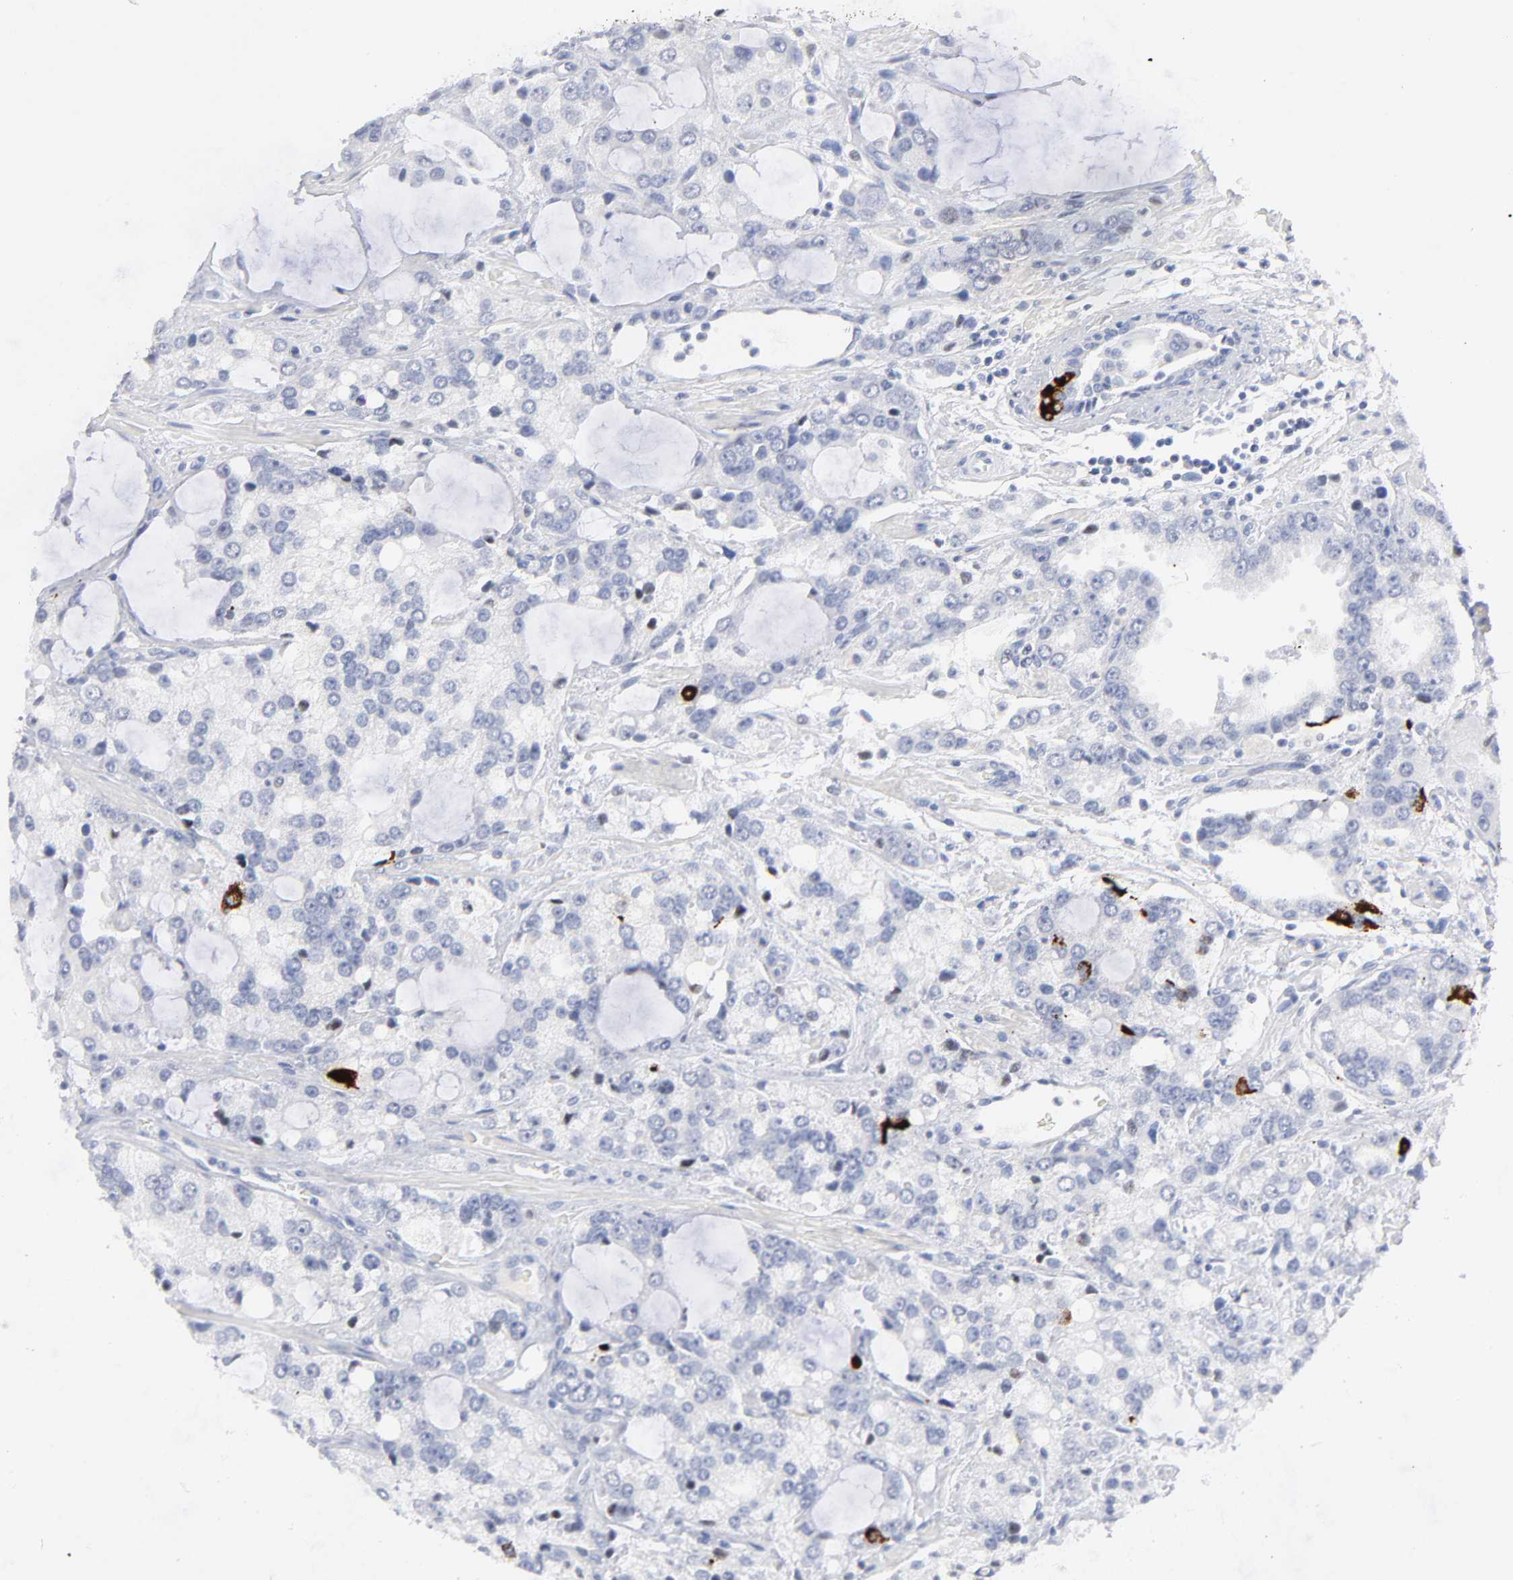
{"staining": {"intensity": "strong", "quantity": "<25%", "location": "cytoplasmic/membranous"}, "tissue": "prostate cancer", "cell_type": "Tumor cells", "image_type": "cancer", "snomed": [{"axis": "morphology", "description": "Adenocarcinoma, High grade"}, {"axis": "topography", "description": "Prostate"}], "caption": "Human prostate cancer stained with a brown dye exhibits strong cytoplasmic/membranous positive positivity in approximately <25% of tumor cells.", "gene": "KHNYN", "patient": {"sex": "male", "age": 67}}